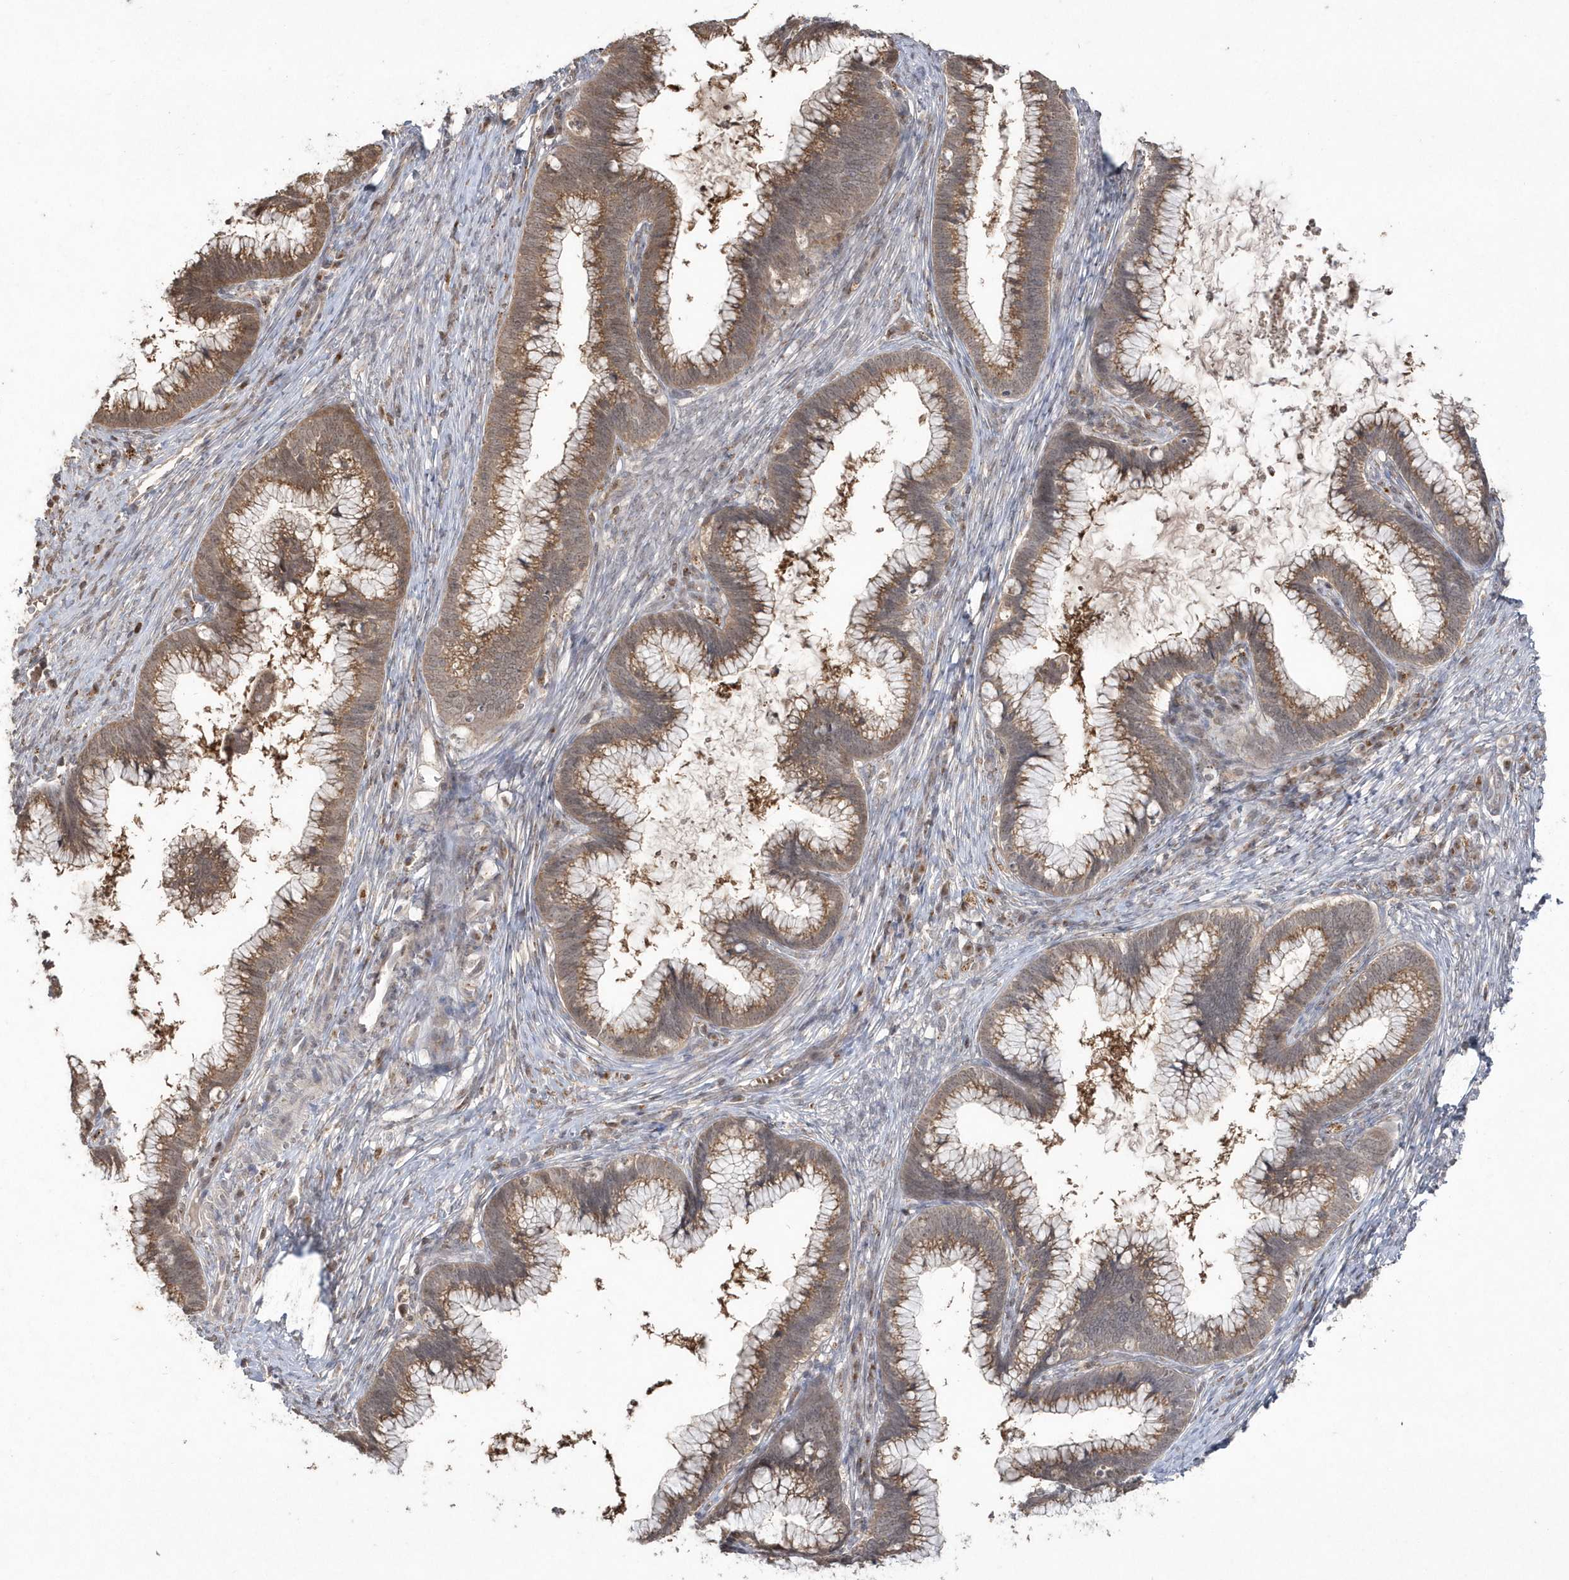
{"staining": {"intensity": "moderate", "quantity": ">75%", "location": "cytoplasmic/membranous"}, "tissue": "cervical cancer", "cell_type": "Tumor cells", "image_type": "cancer", "snomed": [{"axis": "morphology", "description": "Adenocarcinoma, NOS"}, {"axis": "topography", "description": "Cervix"}], "caption": "A micrograph of cervical cancer stained for a protein displays moderate cytoplasmic/membranous brown staining in tumor cells.", "gene": "GEMIN6", "patient": {"sex": "female", "age": 36}}